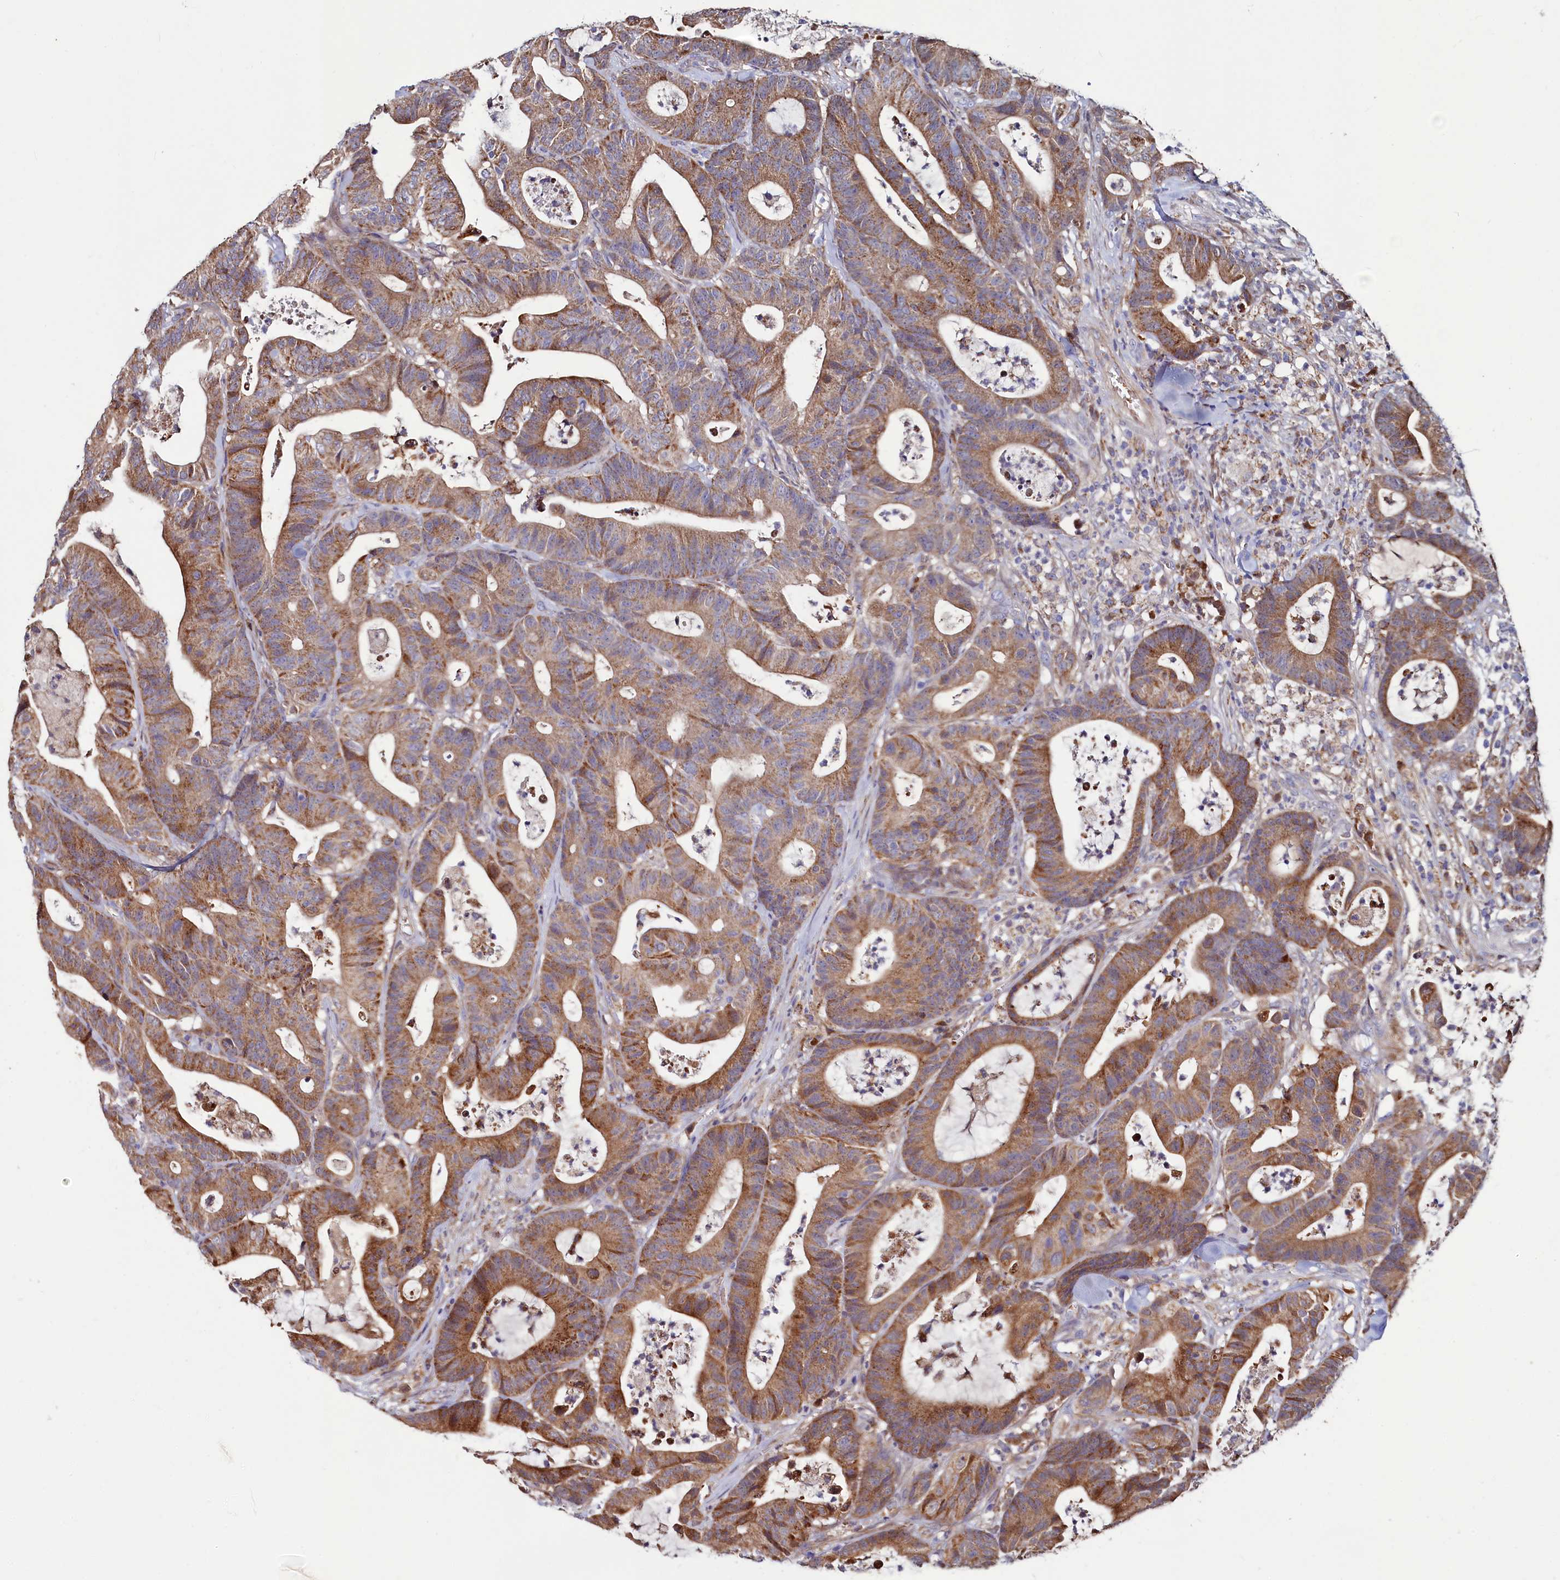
{"staining": {"intensity": "moderate", "quantity": ">75%", "location": "cytoplasmic/membranous"}, "tissue": "colorectal cancer", "cell_type": "Tumor cells", "image_type": "cancer", "snomed": [{"axis": "morphology", "description": "Adenocarcinoma, NOS"}, {"axis": "topography", "description": "Colon"}], "caption": "Immunohistochemical staining of adenocarcinoma (colorectal) shows moderate cytoplasmic/membranous protein staining in about >75% of tumor cells. Immunohistochemistry (ihc) stains the protein of interest in brown and the nuclei are stained blue.", "gene": "ASTE1", "patient": {"sex": "female", "age": 84}}